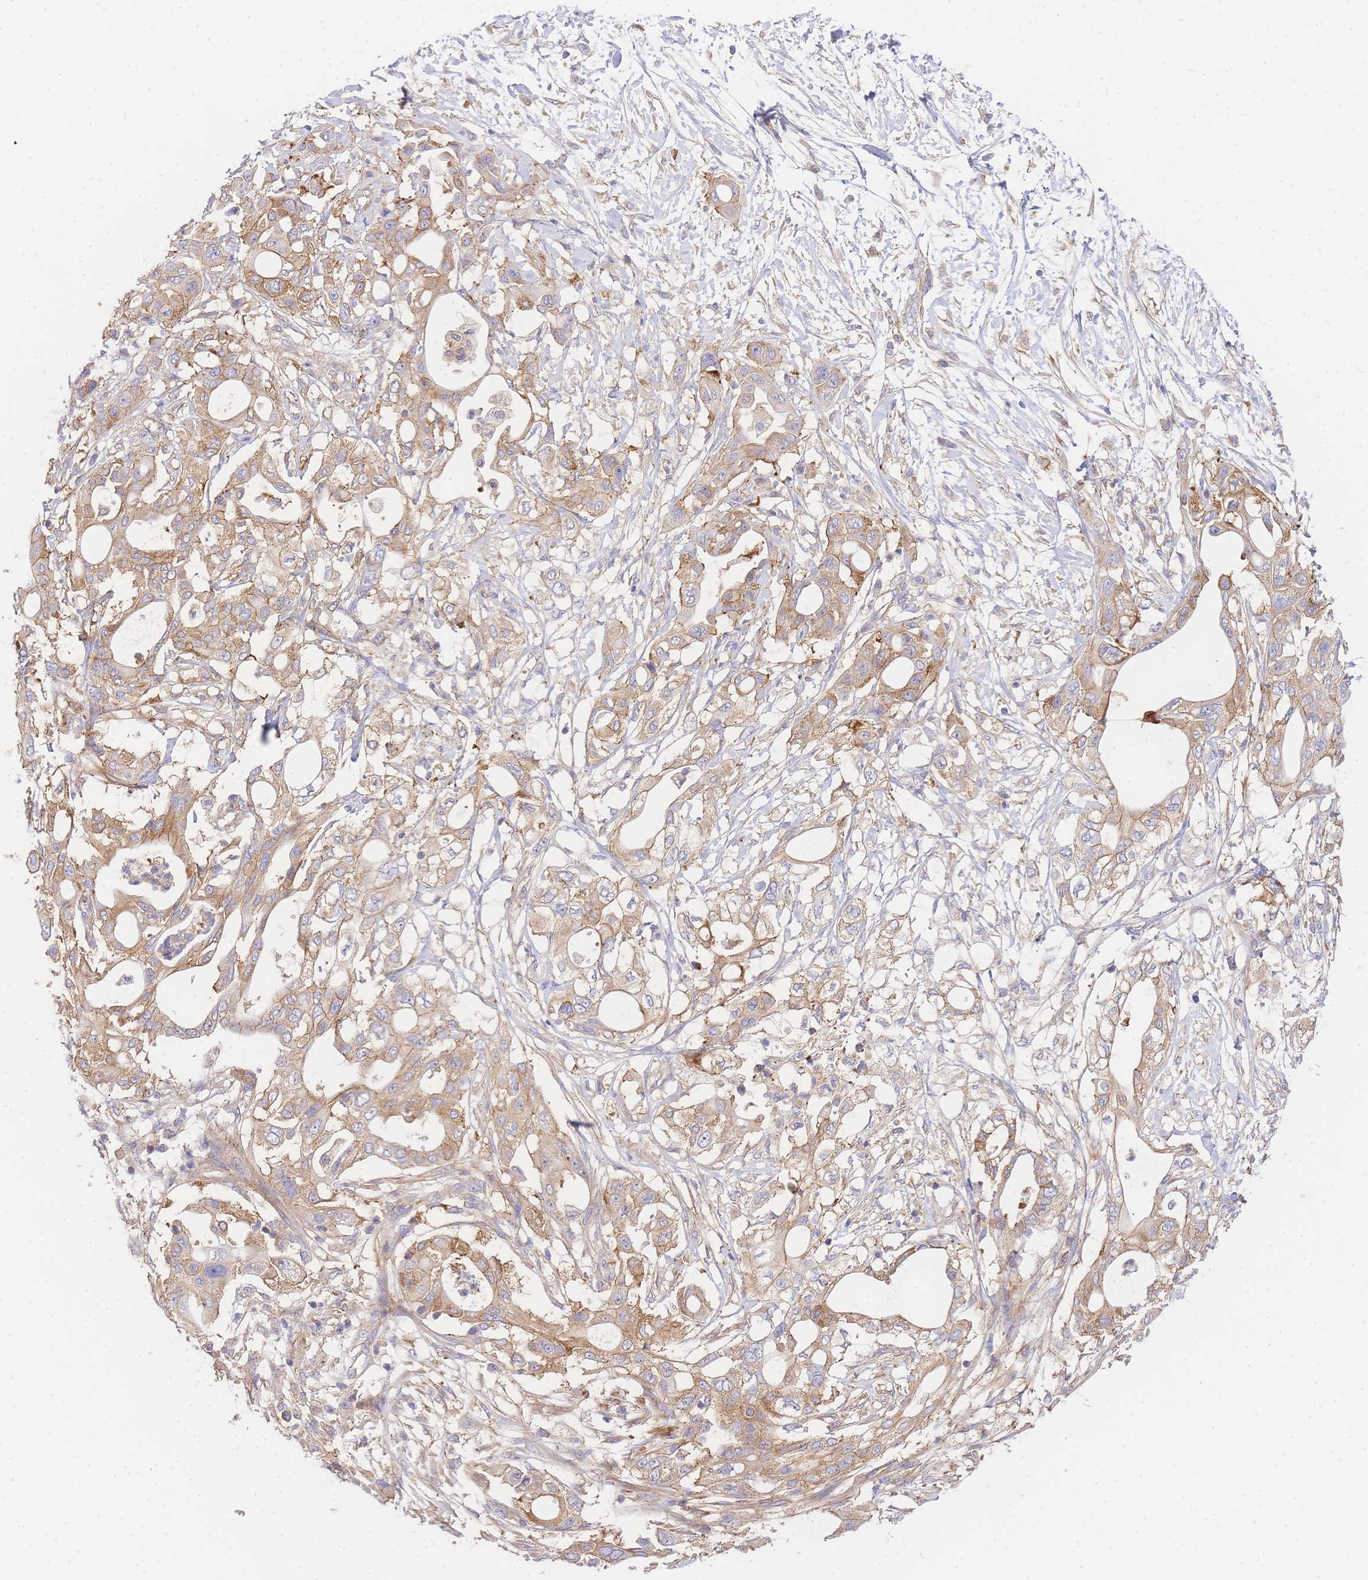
{"staining": {"intensity": "moderate", "quantity": ">75%", "location": "cytoplasmic/membranous"}, "tissue": "pancreatic cancer", "cell_type": "Tumor cells", "image_type": "cancer", "snomed": [{"axis": "morphology", "description": "Adenocarcinoma, NOS"}, {"axis": "topography", "description": "Pancreas"}], "caption": "The immunohistochemical stain labels moderate cytoplasmic/membranous expression in tumor cells of adenocarcinoma (pancreatic) tissue.", "gene": "INSYN2B", "patient": {"sex": "male", "age": 68}}